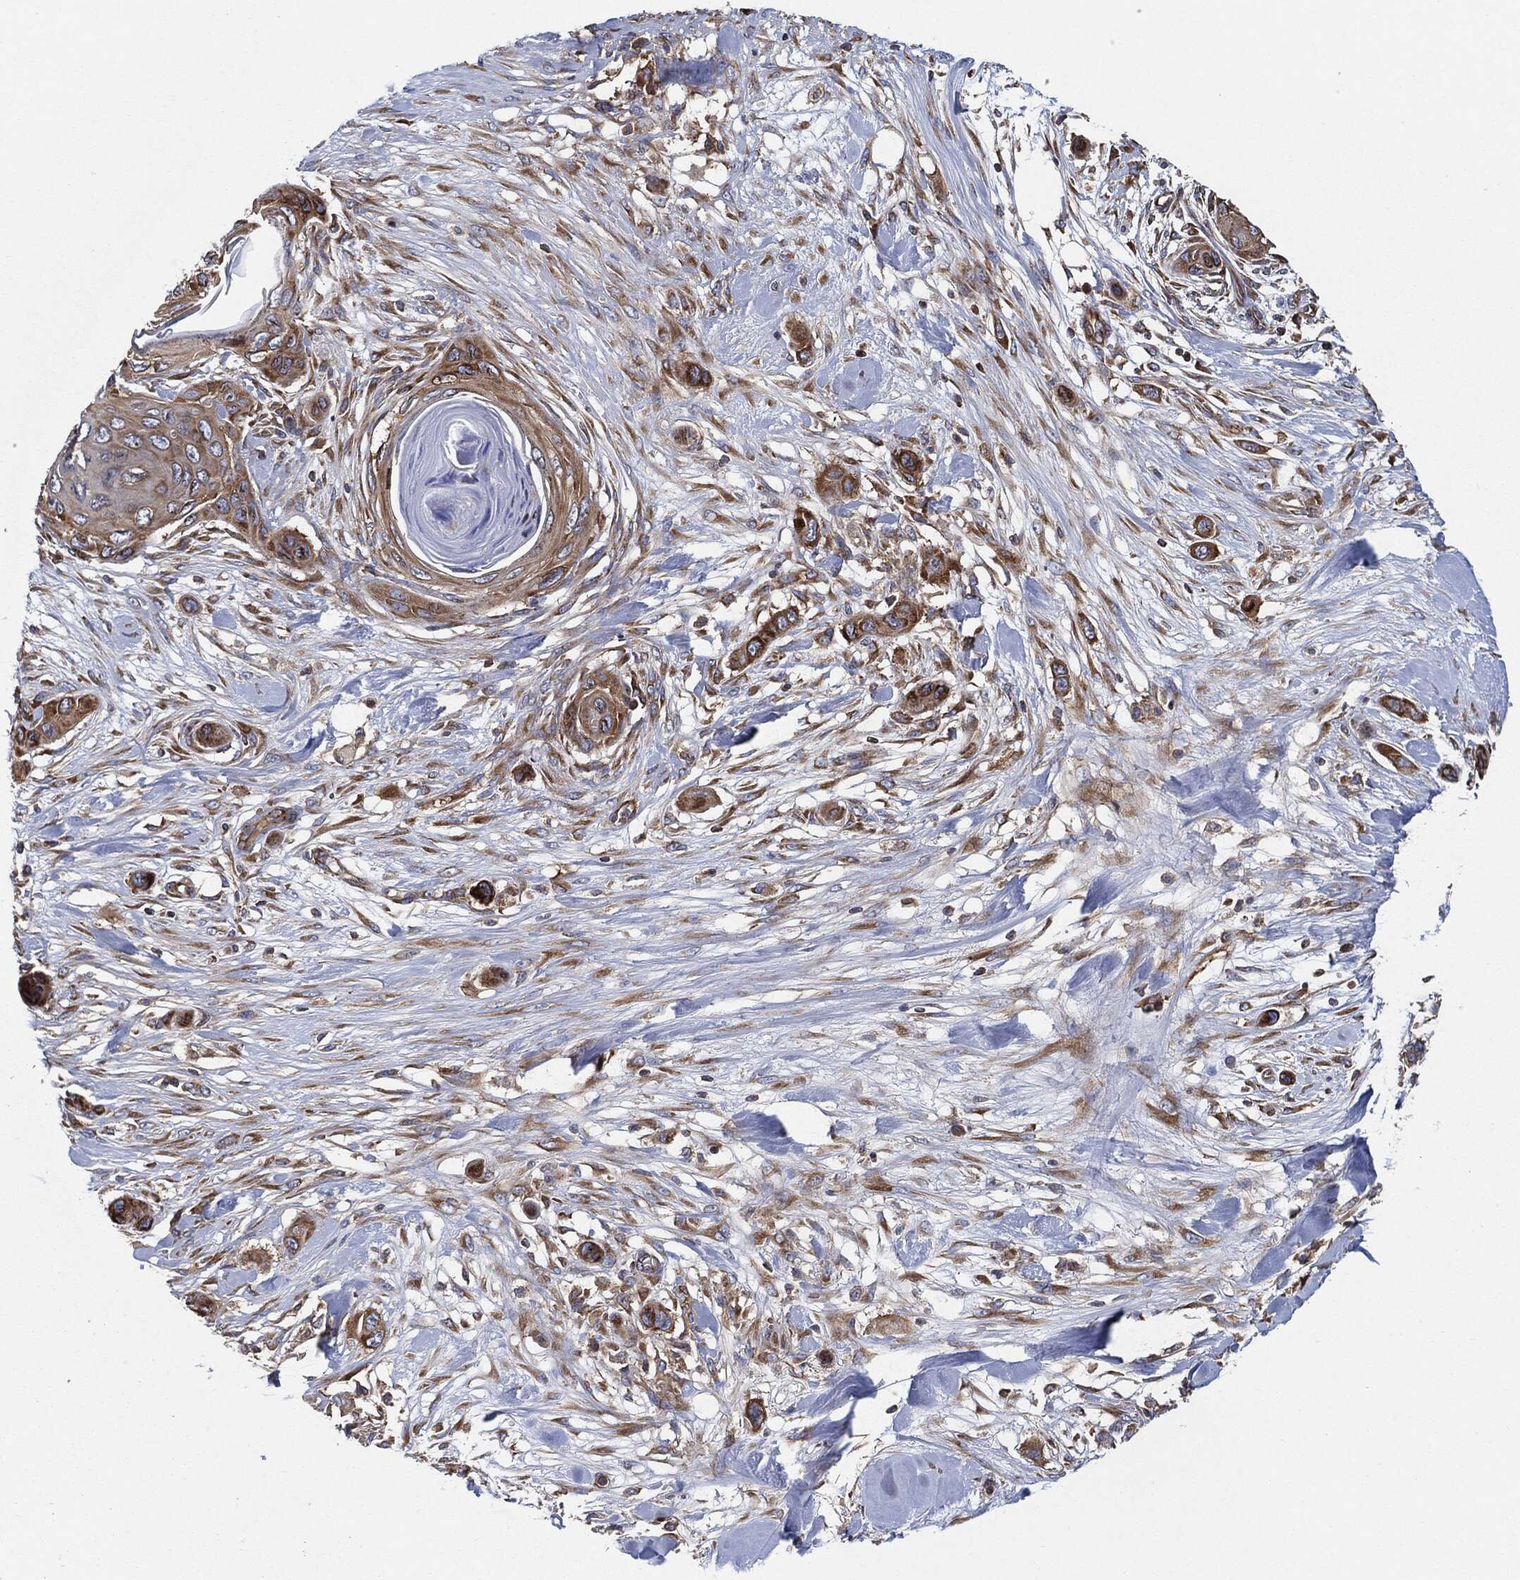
{"staining": {"intensity": "moderate", "quantity": ">75%", "location": "cytoplasmic/membranous"}, "tissue": "skin cancer", "cell_type": "Tumor cells", "image_type": "cancer", "snomed": [{"axis": "morphology", "description": "Squamous cell carcinoma, NOS"}, {"axis": "topography", "description": "Skin"}], "caption": "Immunohistochemistry (IHC) (DAB (3,3'-diaminobenzidine)) staining of squamous cell carcinoma (skin) exhibits moderate cytoplasmic/membranous protein staining in approximately >75% of tumor cells.", "gene": "EIF2S2", "patient": {"sex": "male", "age": 79}}